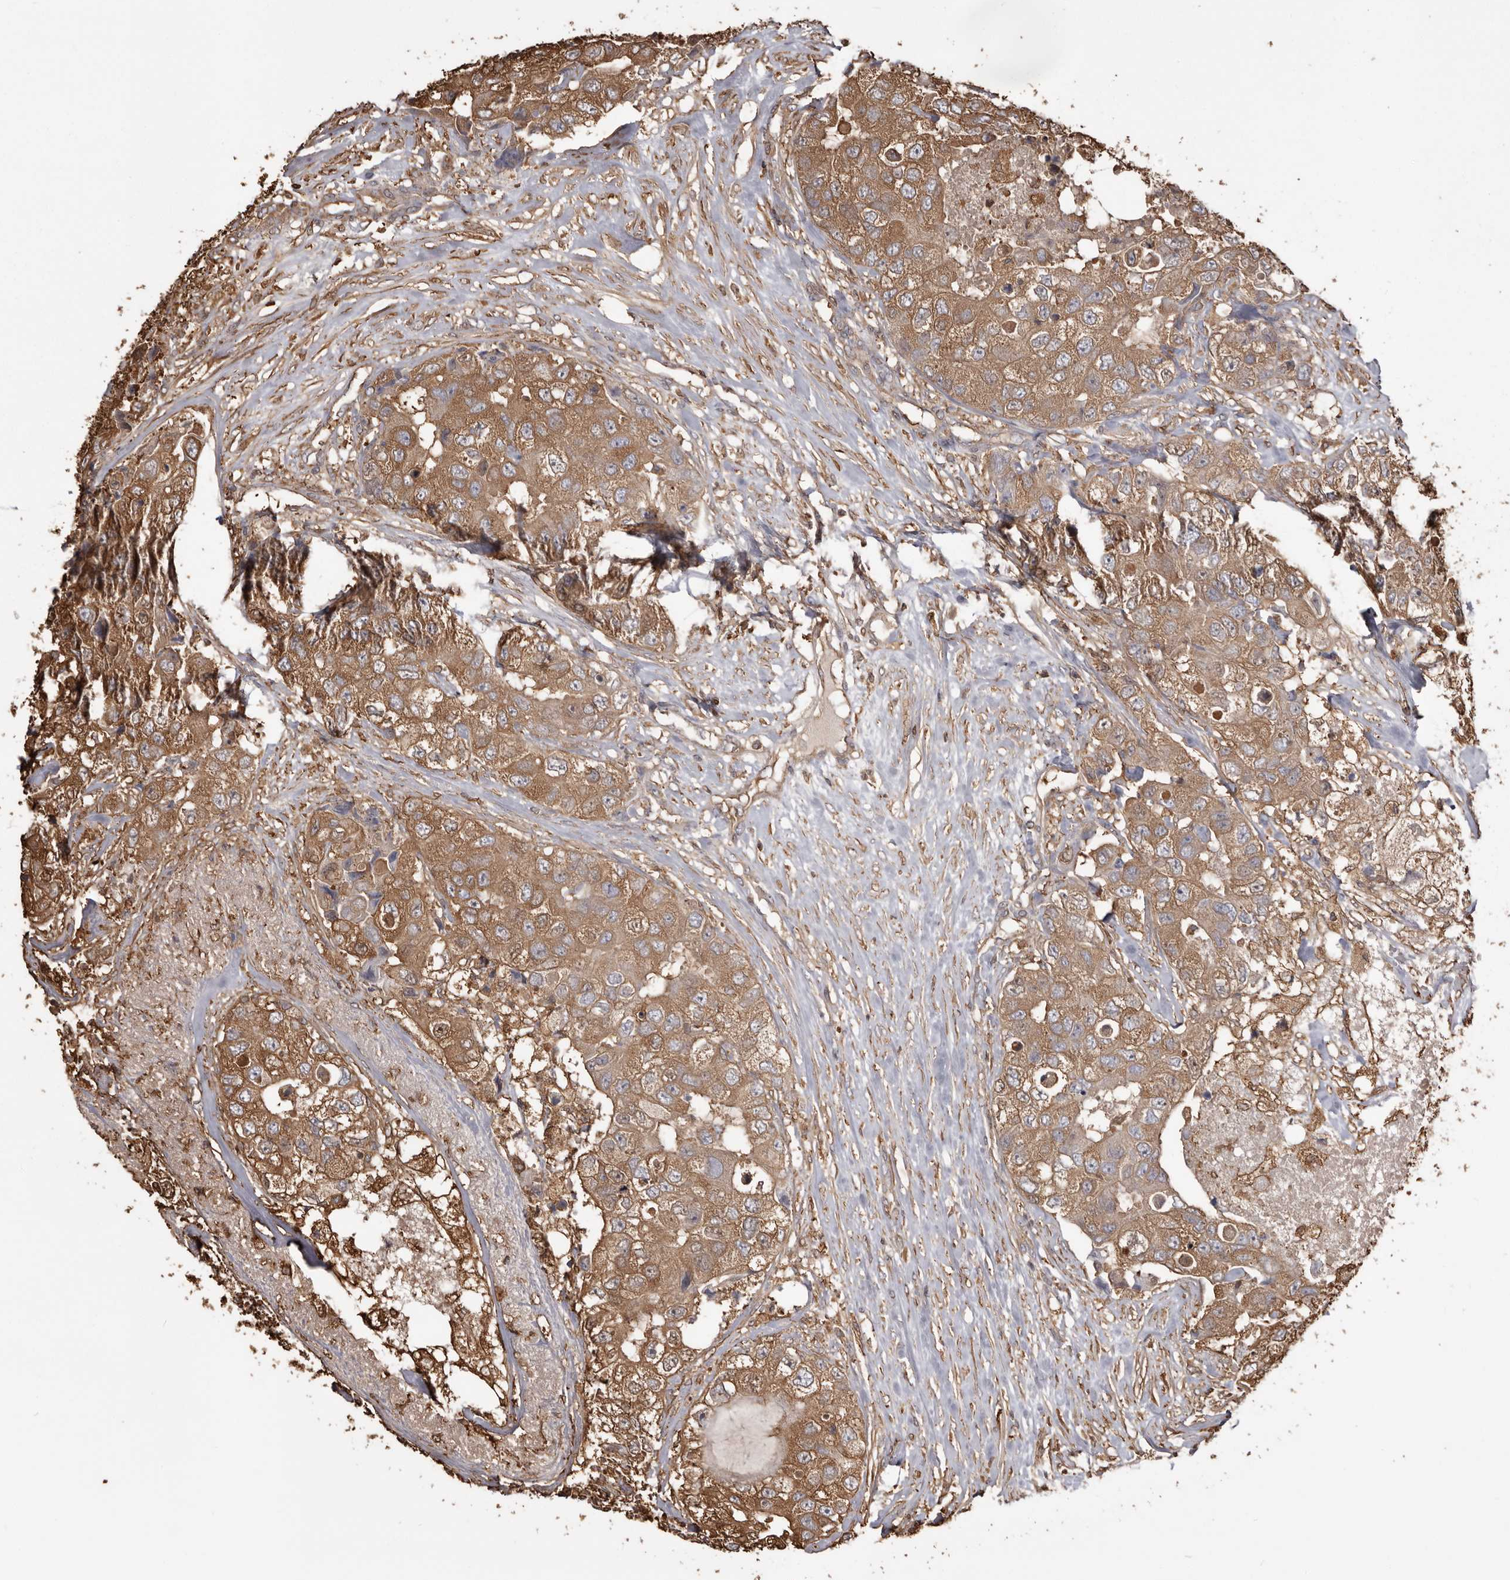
{"staining": {"intensity": "moderate", "quantity": ">75%", "location": "cytoplasmic/membranous"}, "tissue": "breast cancer", "cell_type": "Tumor cells", "image_type": "cancer", "snomed": [{"axis": "morphology", "description": "Duct carcinoma"}, {"axis": "topography", "description": "Breast"}], "caption": "An immunohistochemistry (IHC) image of tumor tissue is shown. Protein staining in brown highlights moderate cytoplasmic/membranous positivity in breast intraductal carcinoma within tumor cells.", "gene": "PKM", "patient": {"sex": "female", "age": 62}}